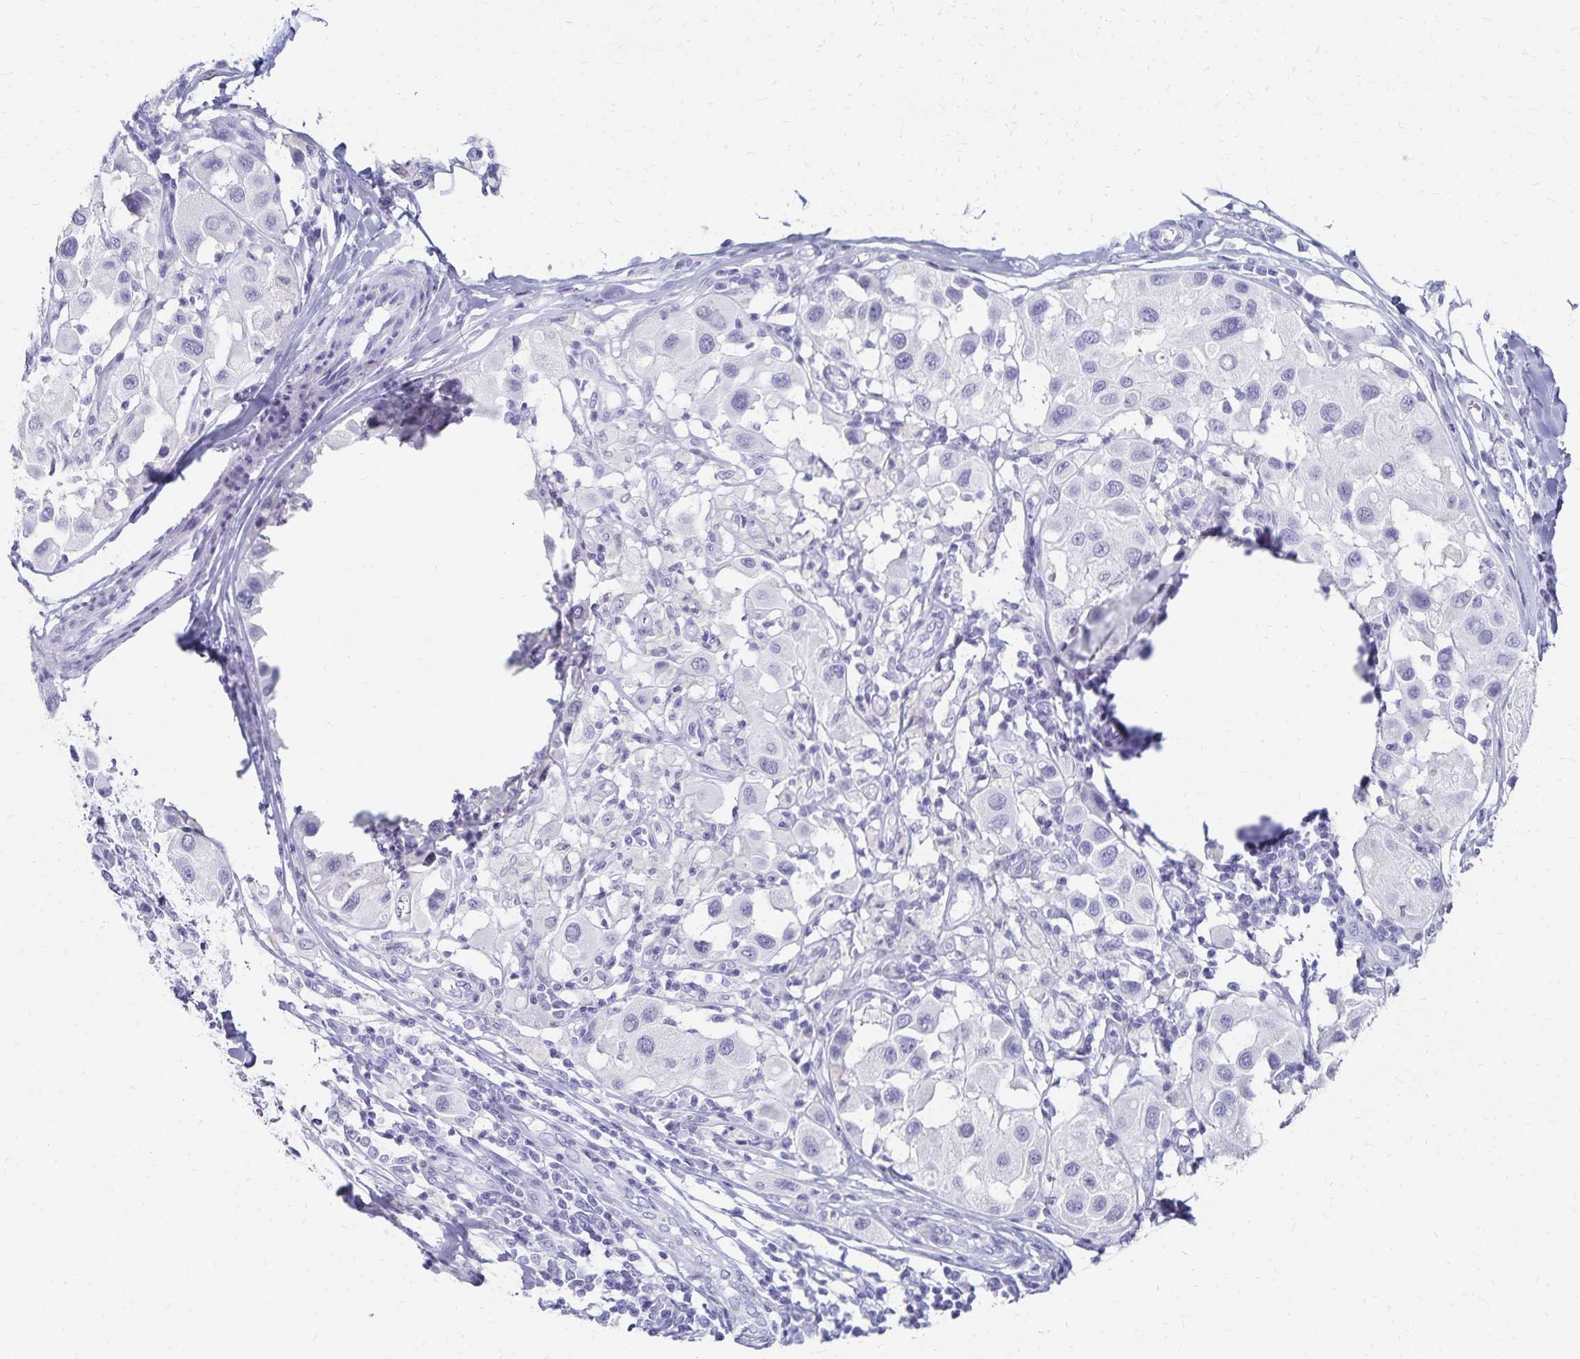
{"staining": {"intensity": "negative", "quantity": "none", "location": "none"}, "tissue": "melanoma", "cell_type": "Tumor cells", "image_type": "cancer", "snomed": [{"axis": "morphology", "description": "Malignant melanoma, Metastatic site"}, {"axis": "topography", "description": "Skin"}], "caption": "Histopathology image shows no significant protein positivity in tumor cells of malignant melanoma (metastatic site). (DAB immunohistochemistry with hematoxylin counter stain).", "gene": "GIP", "patient": {"sex": "male", "age": 41}}